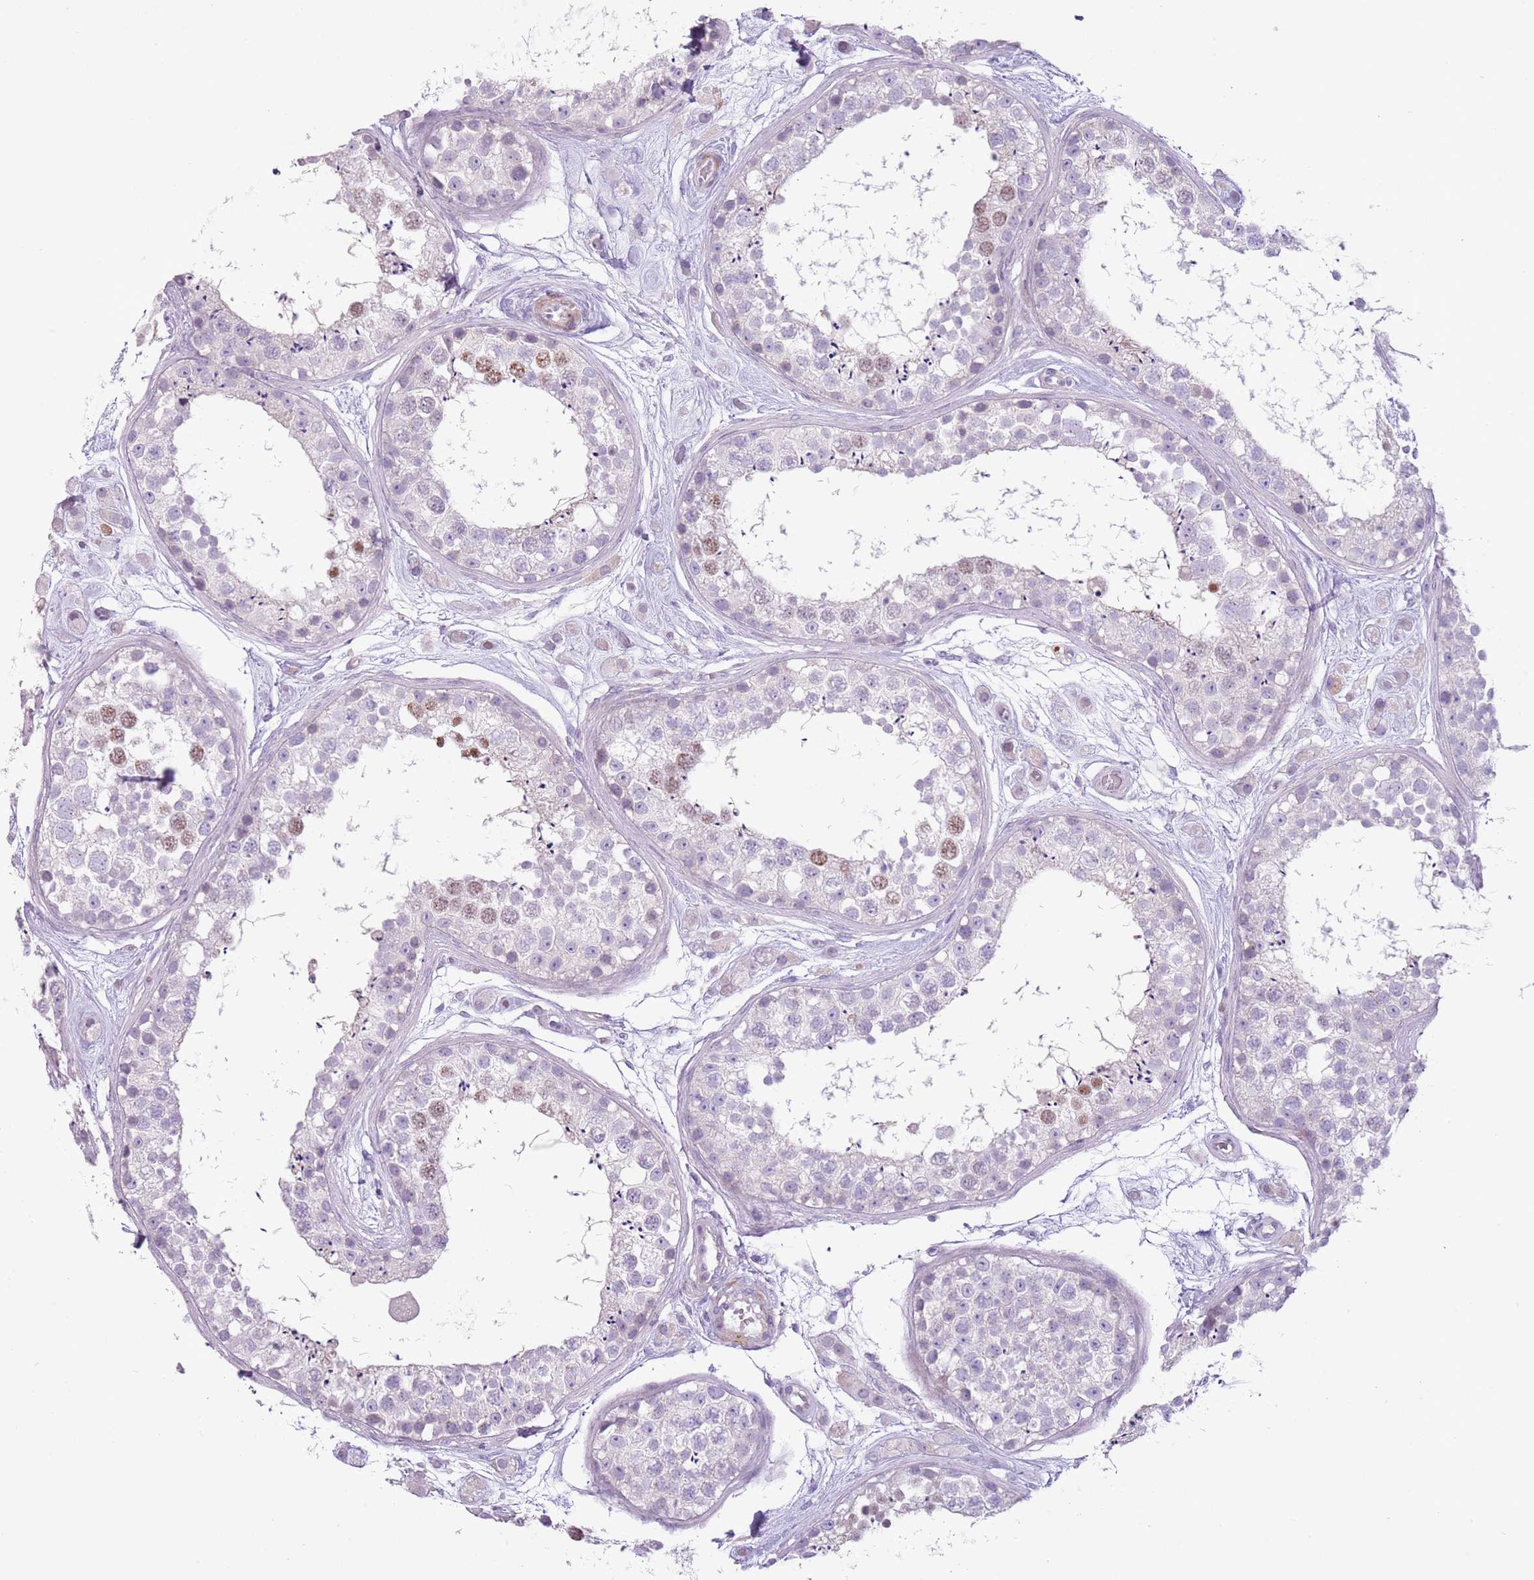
{"staining": {"intensity": "moderate", "quantity": "<25%", "location": "nuclear"}, "tissue": "testis", "cell_type": "Cells in seminiferous ducts", "image_type": "normal", "snomed": [{"axis": "morphology", "description": "Normal tissue, NOS"}, {"axis": "topography", "description": "Testis"}], "caption": "Immunohistochemical staining of unremarkable testis displays <25% levels of moderate nuclear protein positivity in approximately <25% of cells in seminiferous ducts. The protein is stained brown, and the nuclei are stained in blue (DAB (3,3'-diaminobenzidine) IHC with brightfield microscopy, high magnification).", "gene": "ZNF239", "patient": {"sex": "male", "age": 25}}